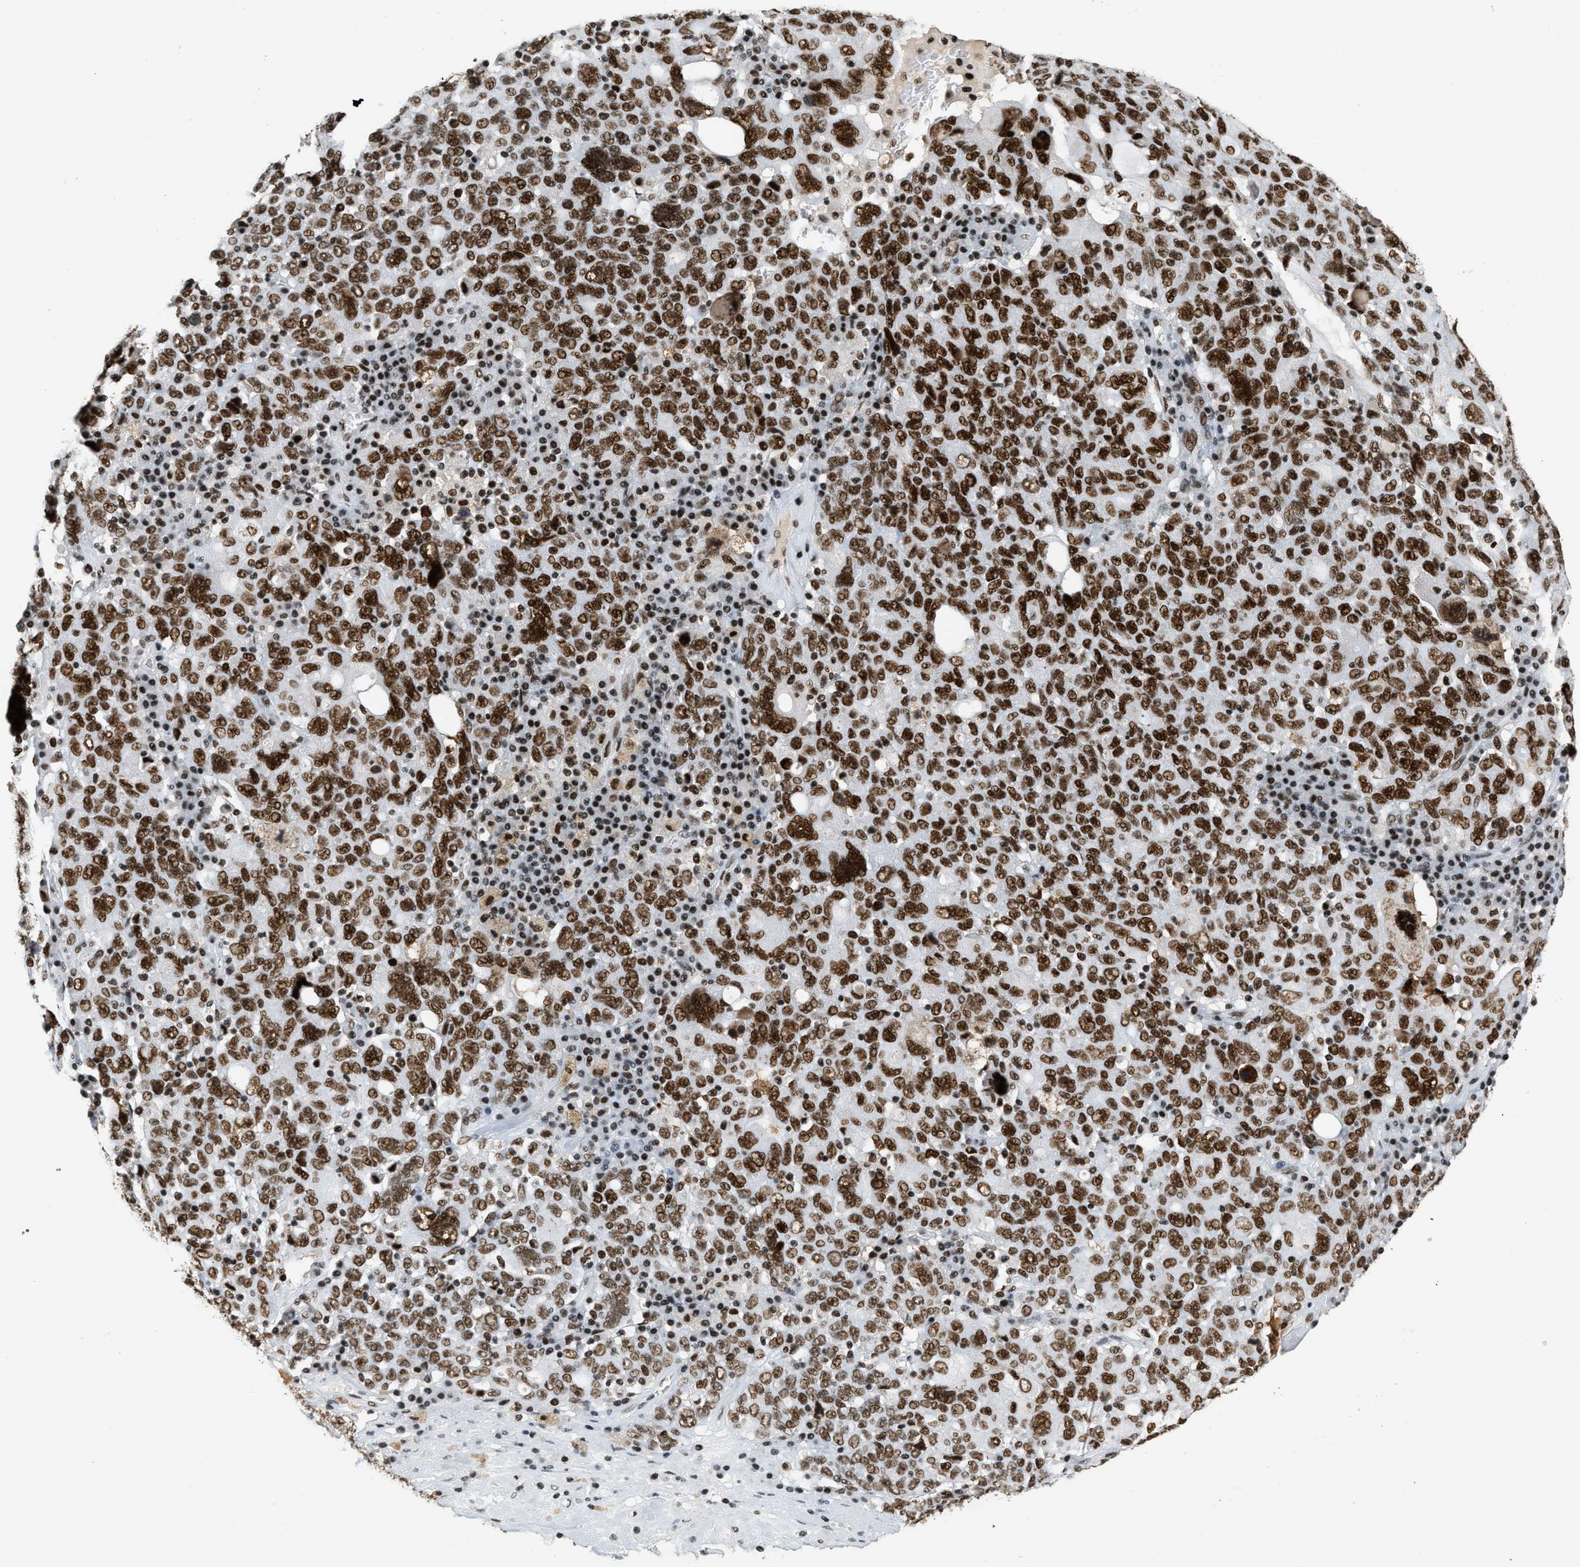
{"staining": {"intensity": "strong", "quantity": ">75%", "location": "nuclear"}, "tissue": "ovarian cancer", "cell_type": "Tumor cells", "image_type": "cancer", "snomed": [{"axis": "morphology", "description": "Carcinoma, endometroid"}, {"axis": "topography", "description": "Ovary"}], "caption": "This micrograph displays immunohistochemistry staining of human endometroid carcinoma (ovarian), with high strong nuclear staining in about >75% of tumor cells.", "gene": "SMARCB1", "patient": {"sex": "female", "age": 62}}